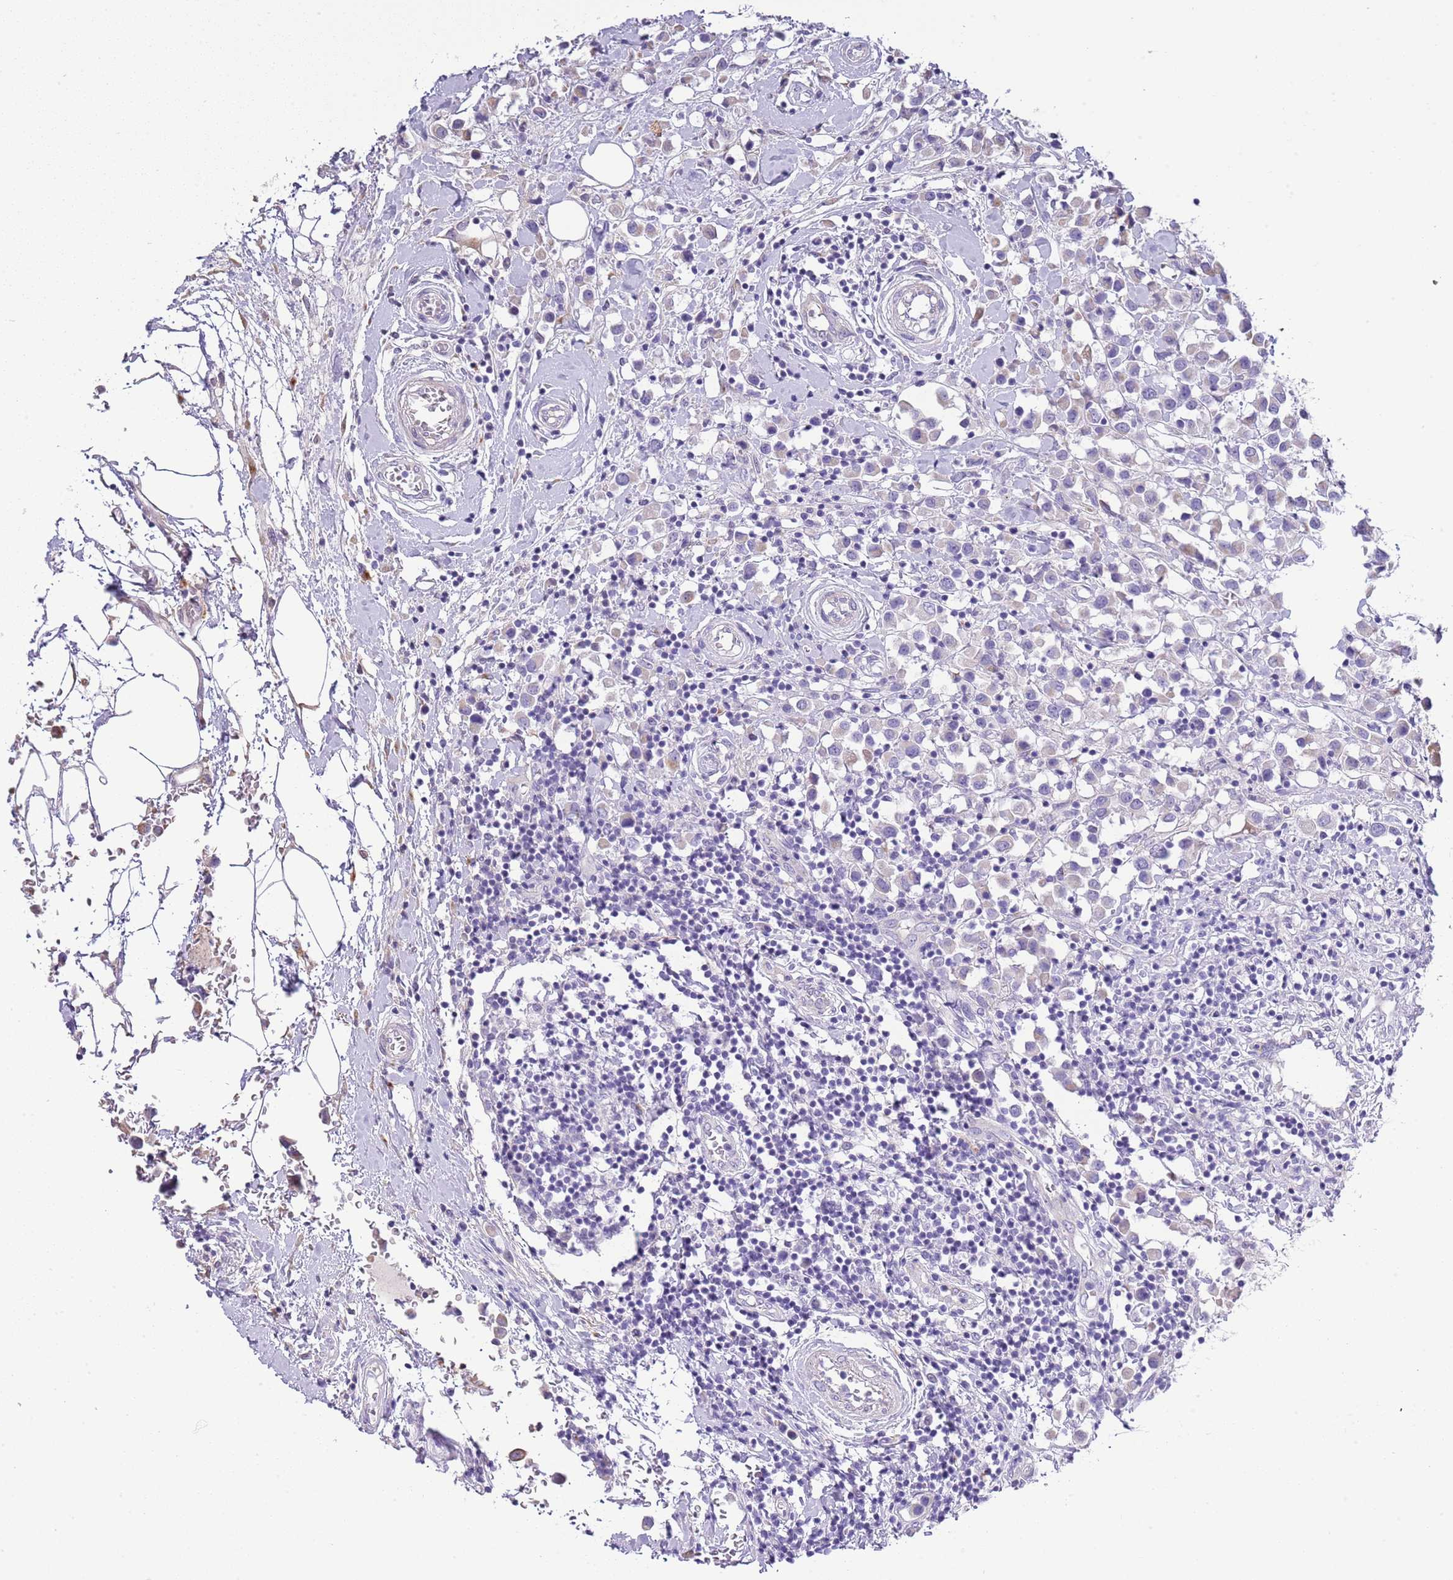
{"staining": {"intensity": "weak", "quantity": "<25%", "location": "cytoplasmic/membranous"}, "tissue": "breast cancer", "cell_type": "Tumor cells", "image_type": "cancer", "snomed": [{"axis": "morphology", "description": "Duct carcinoma"}, {"axis": "topography", "description": "Breast"}], "caption": "Human breast cancer (intraductal carcinoma) stained for a protein using IHC demonstrates no staining in tumor cells.", "gene": "ABHD17C", "patient": {"sex": "female", "age": 61}}